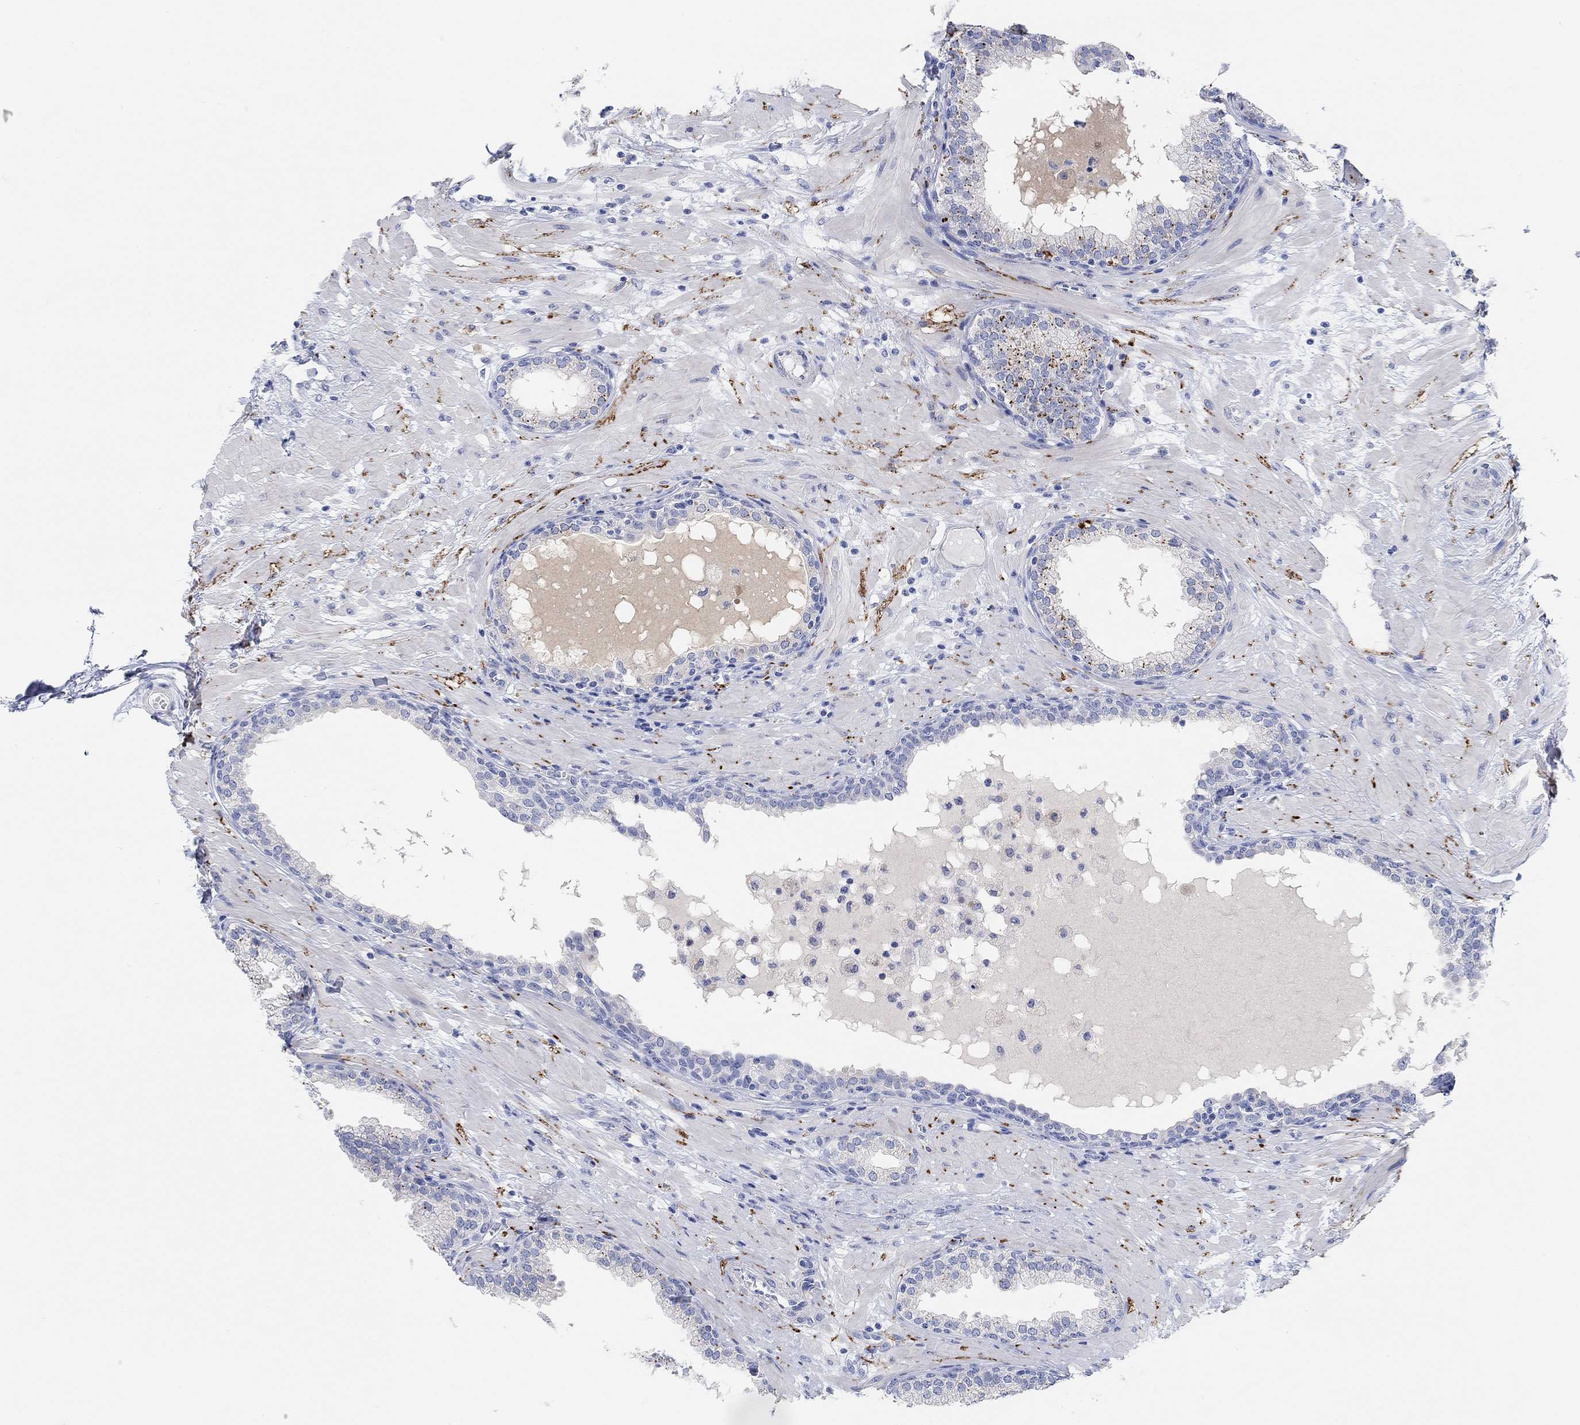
{"staining": {"intensity": "moderate", "quantity": "<25%", "location": "cytoplasmic/membranous"}, "tissue": "prostate", "cell_type": "Glandular cells", "image_type": "normal", "snomed": [{"axis": "morphology", "description": "Normal tissue, NOS"}, {"axis": "topography", "description": "Prostate"}], "caption": "Moderate cytoplasmic/membranous protein expression is identified in about <25% of glandular cells in prostate.", "gene": "VAT1L", "patient": {"sex": "male", "age": 64}}